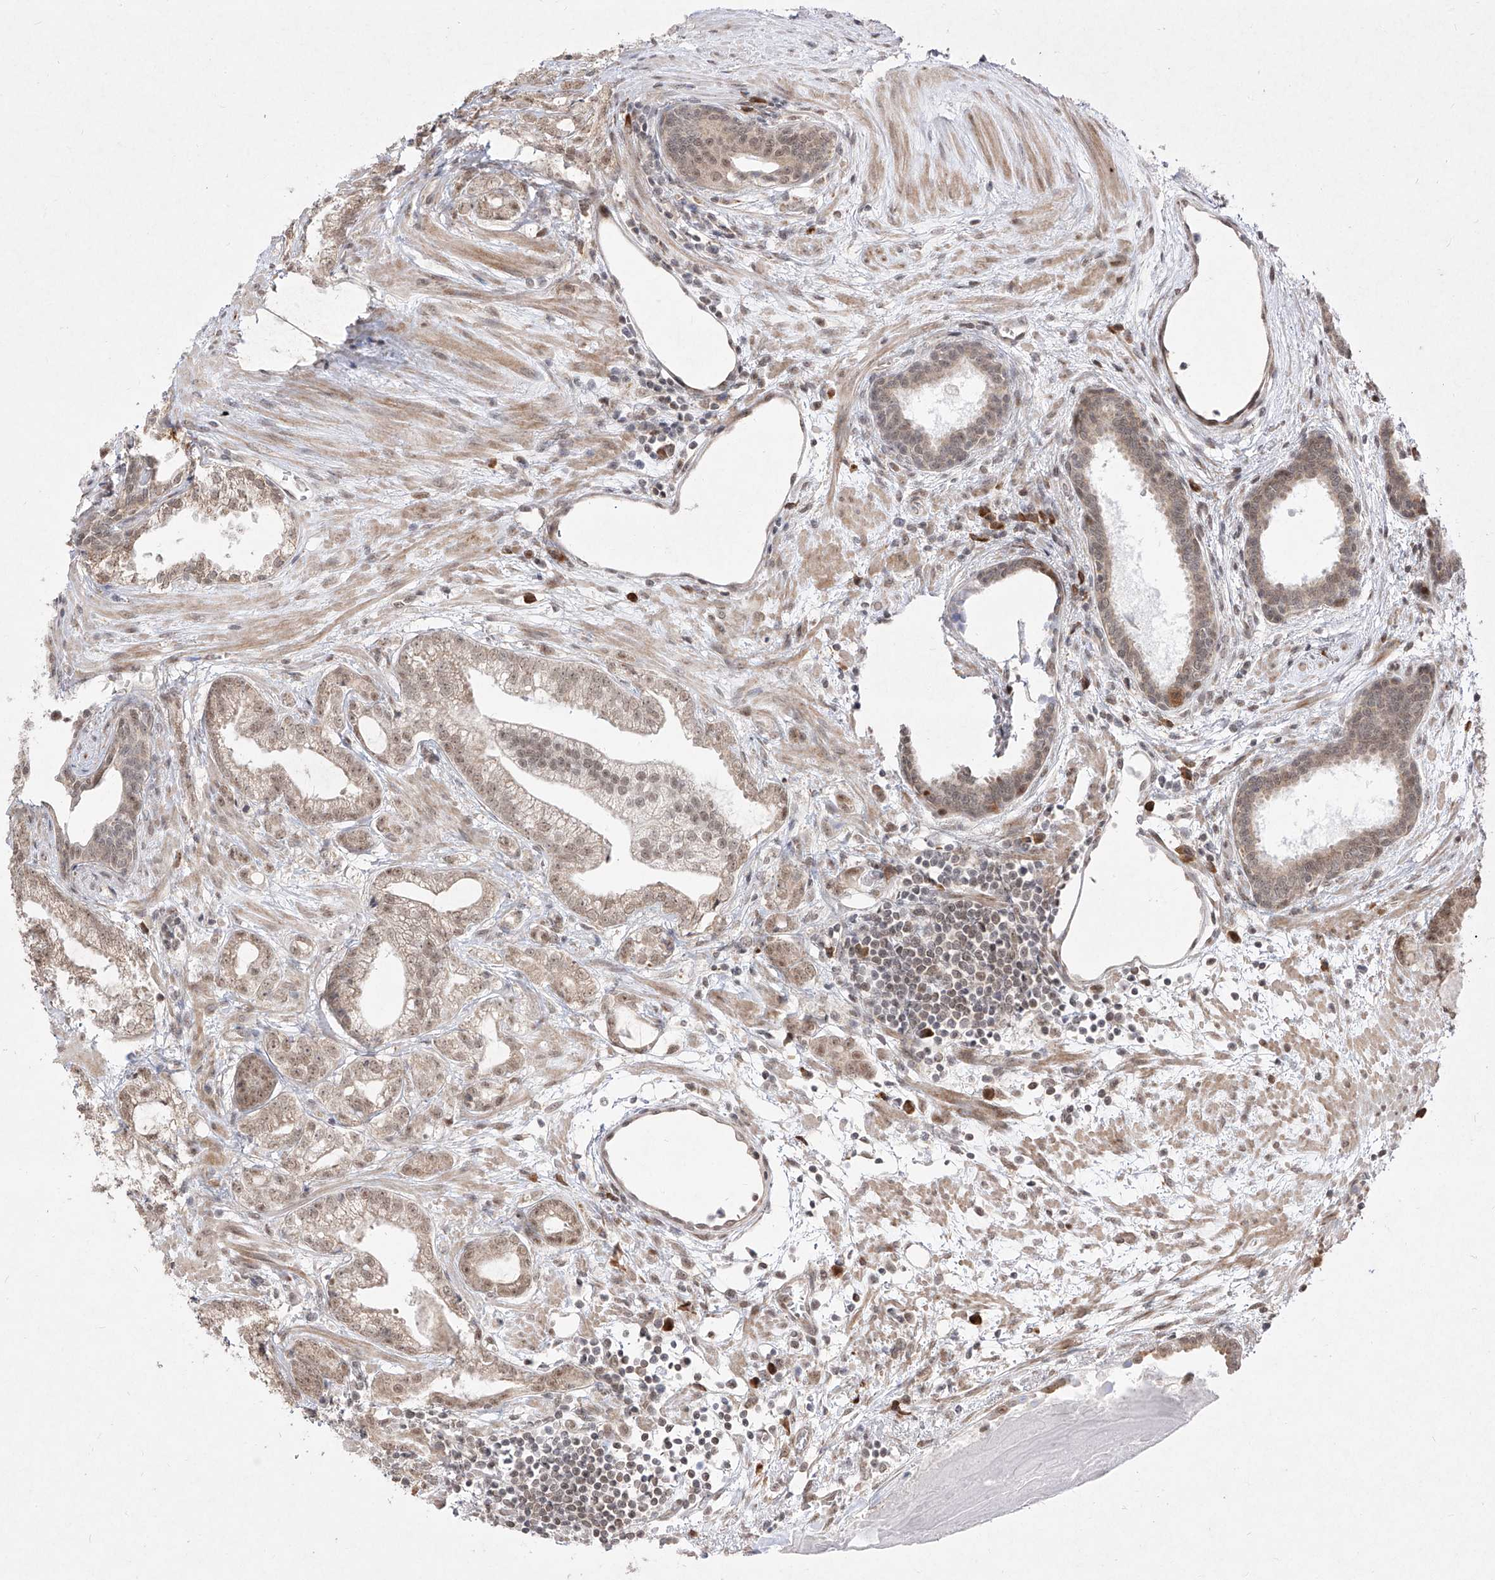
{"staining": {"intensity": "weak", "quantity": "25%-75%", "location": "nuclear"}, "tissue": "prostate cancer", "cell_type": "Tumor cells", "image_type": "cancer", "snomed": [{"axis": "morphology", "description": "Normal morphology"}, {"axis": "morphology", "description": "Adenocarcinoma, Low grade"}, {"axis": "topography", "description": "Prostate"}], "caption": "Brown immunohistochemical staining in prostate cancer shows weak nuclear expression in approximately 25%-75% of tumor cells. (Brightfield microscopy of DAB IHC at high magnification).", "gene": "SNRNP27", "patient": {"sex": "male", "age": 72}}